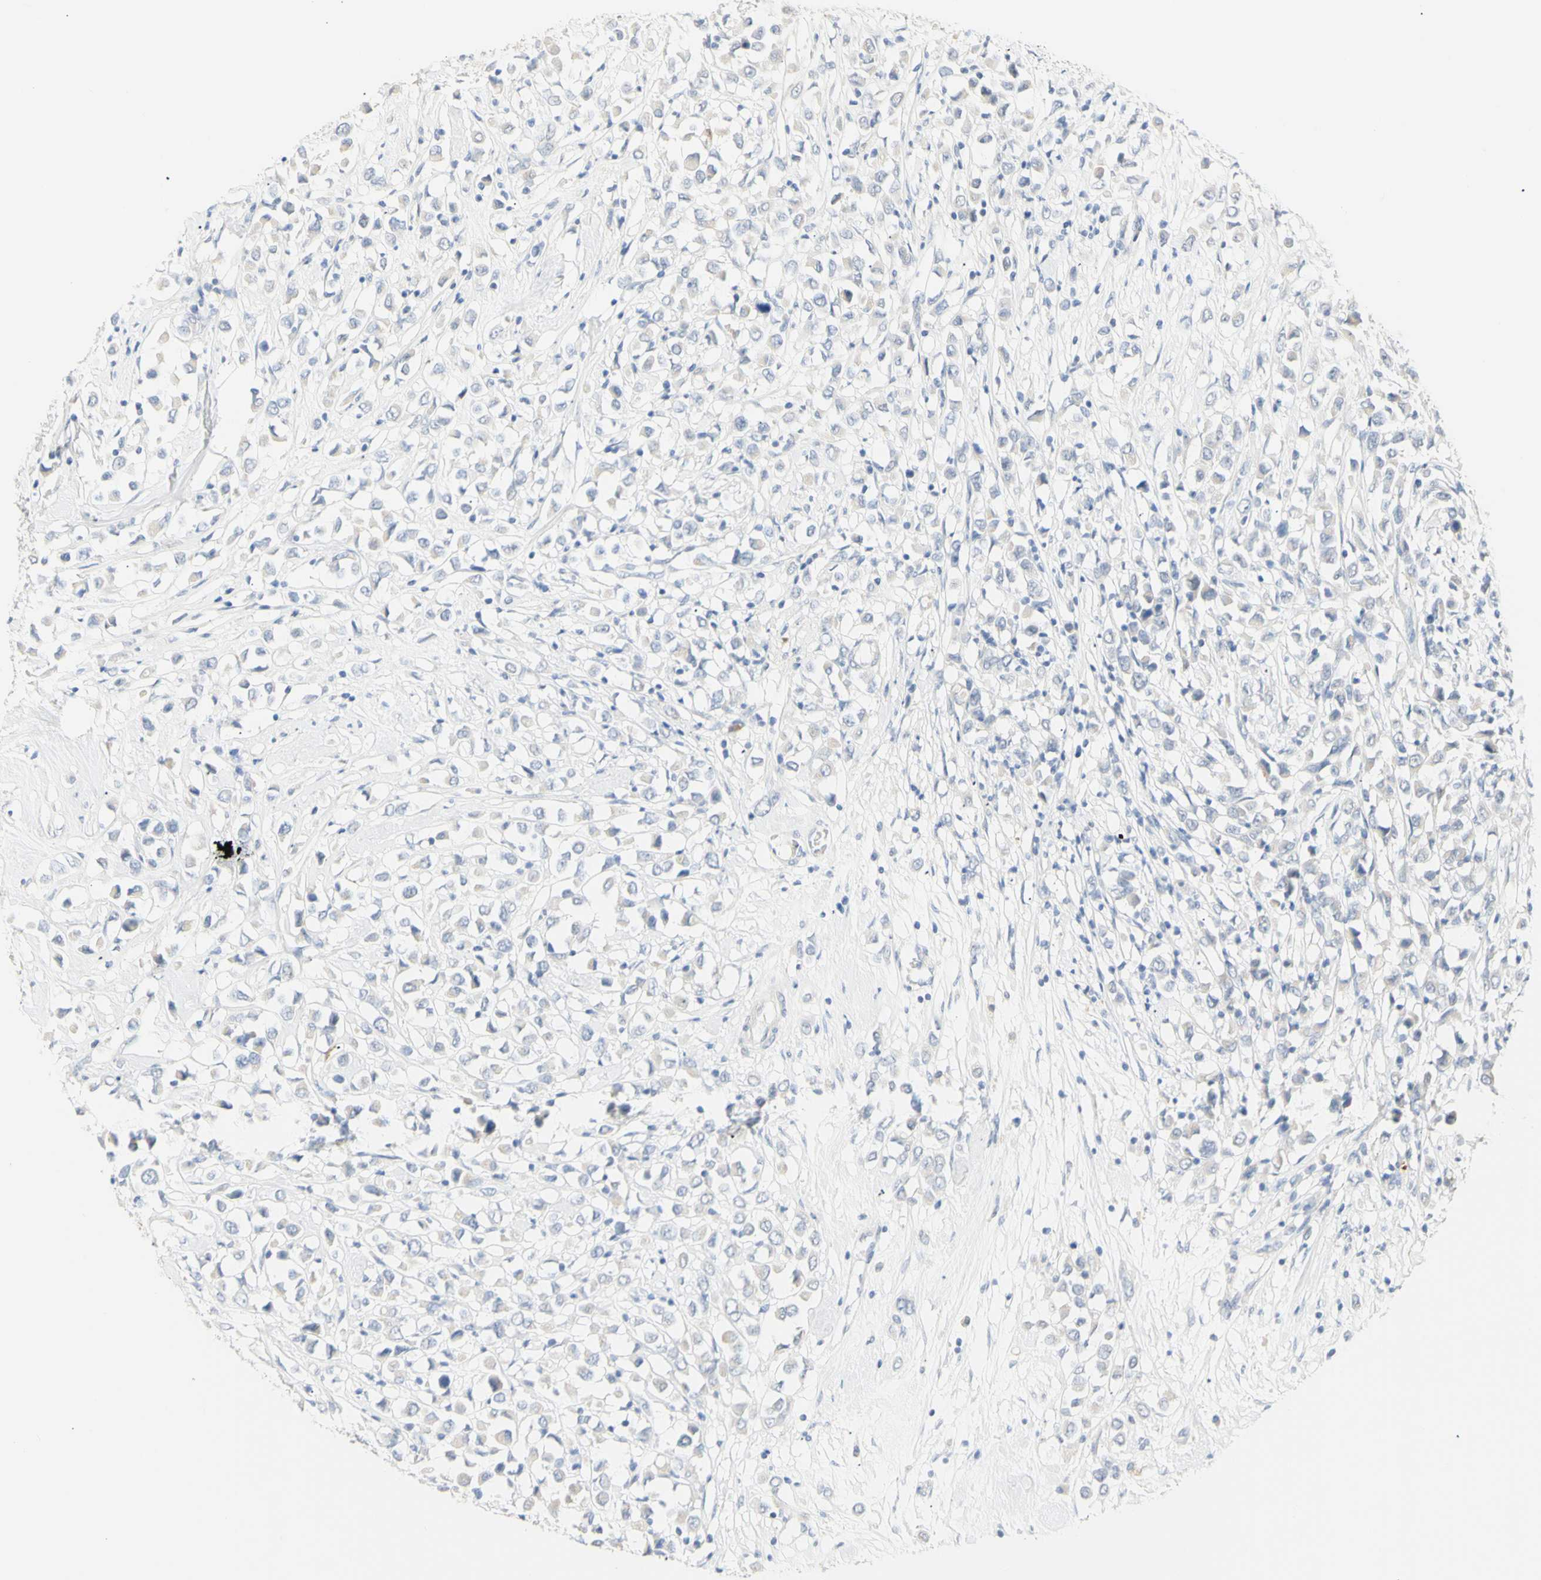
{"staining": {"intensity": "weak", "quantity": "<25%", "location": "cytoplasmic/membranous"}, "tissue": "breast cancer", "cell_type": "Tumor cells", "image_type": "cancer", "snomed": [{"axis": "morphology", "description": "Duct carcinoma"}, {"axis": "topography", "description": "Breast"}], "caption": "Breast cancer was stained to show a protein in brown. There is no significant expression in tumor cells.", "gene": "B4GALNT3", "patient": {"sex": "female", "age": 61}}